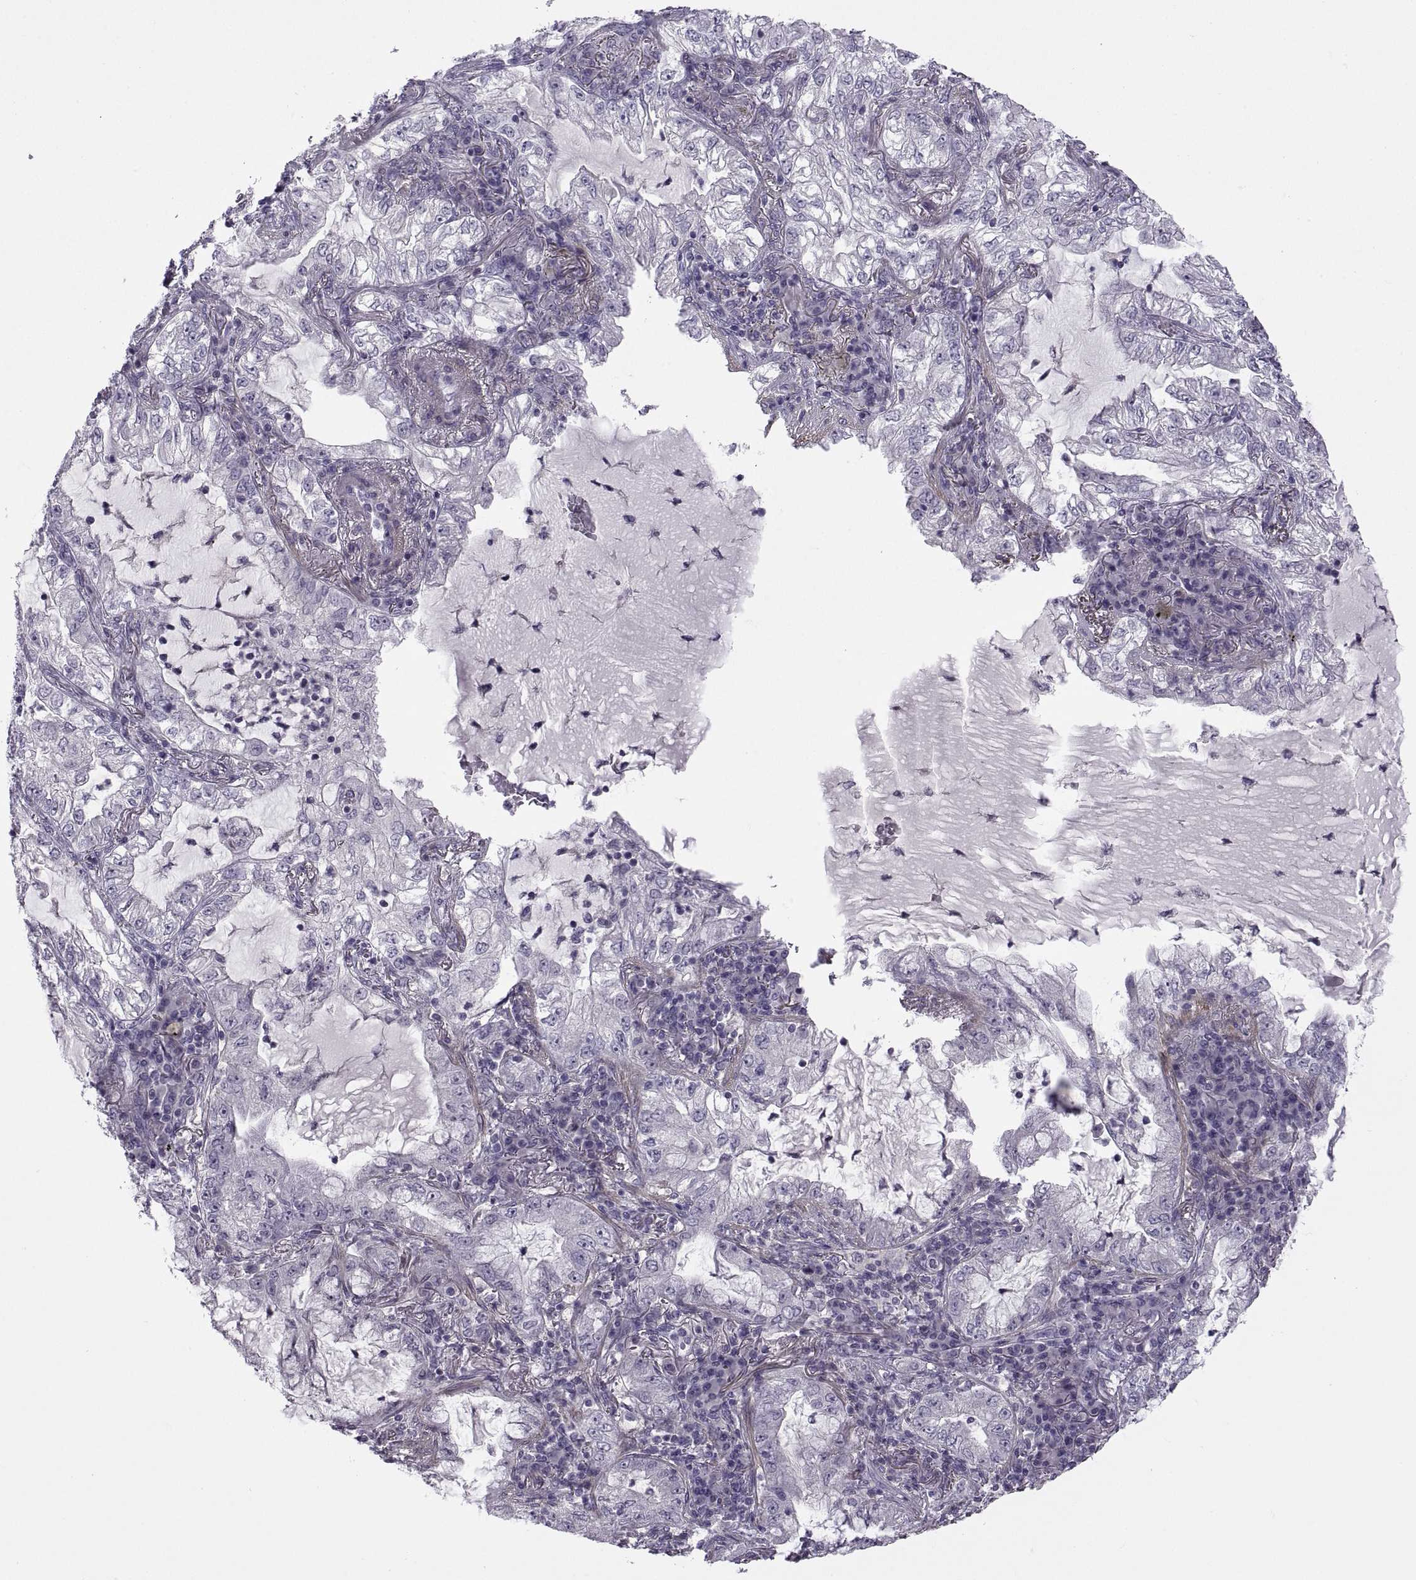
{"staining": {"intensity": "negative", "quantity": "none", "location": "none"}, "tissue": "lung cancer", "cell_type": "Tumor cells", "image_type": "cancer", "snomed": [{"axis": "morphology", "description": "Adenocarcinoma, NOS"}, {"axis": "topography", "description": "Lung"}], "caption": "Histopathology image shows no protein expression in tumor cells of lung adenocarcinoma tissue. (IHC, brightfield microscopy, high magnification).", "gene": "BSPH1", "patient": {"sex": "female", "age": 73}}